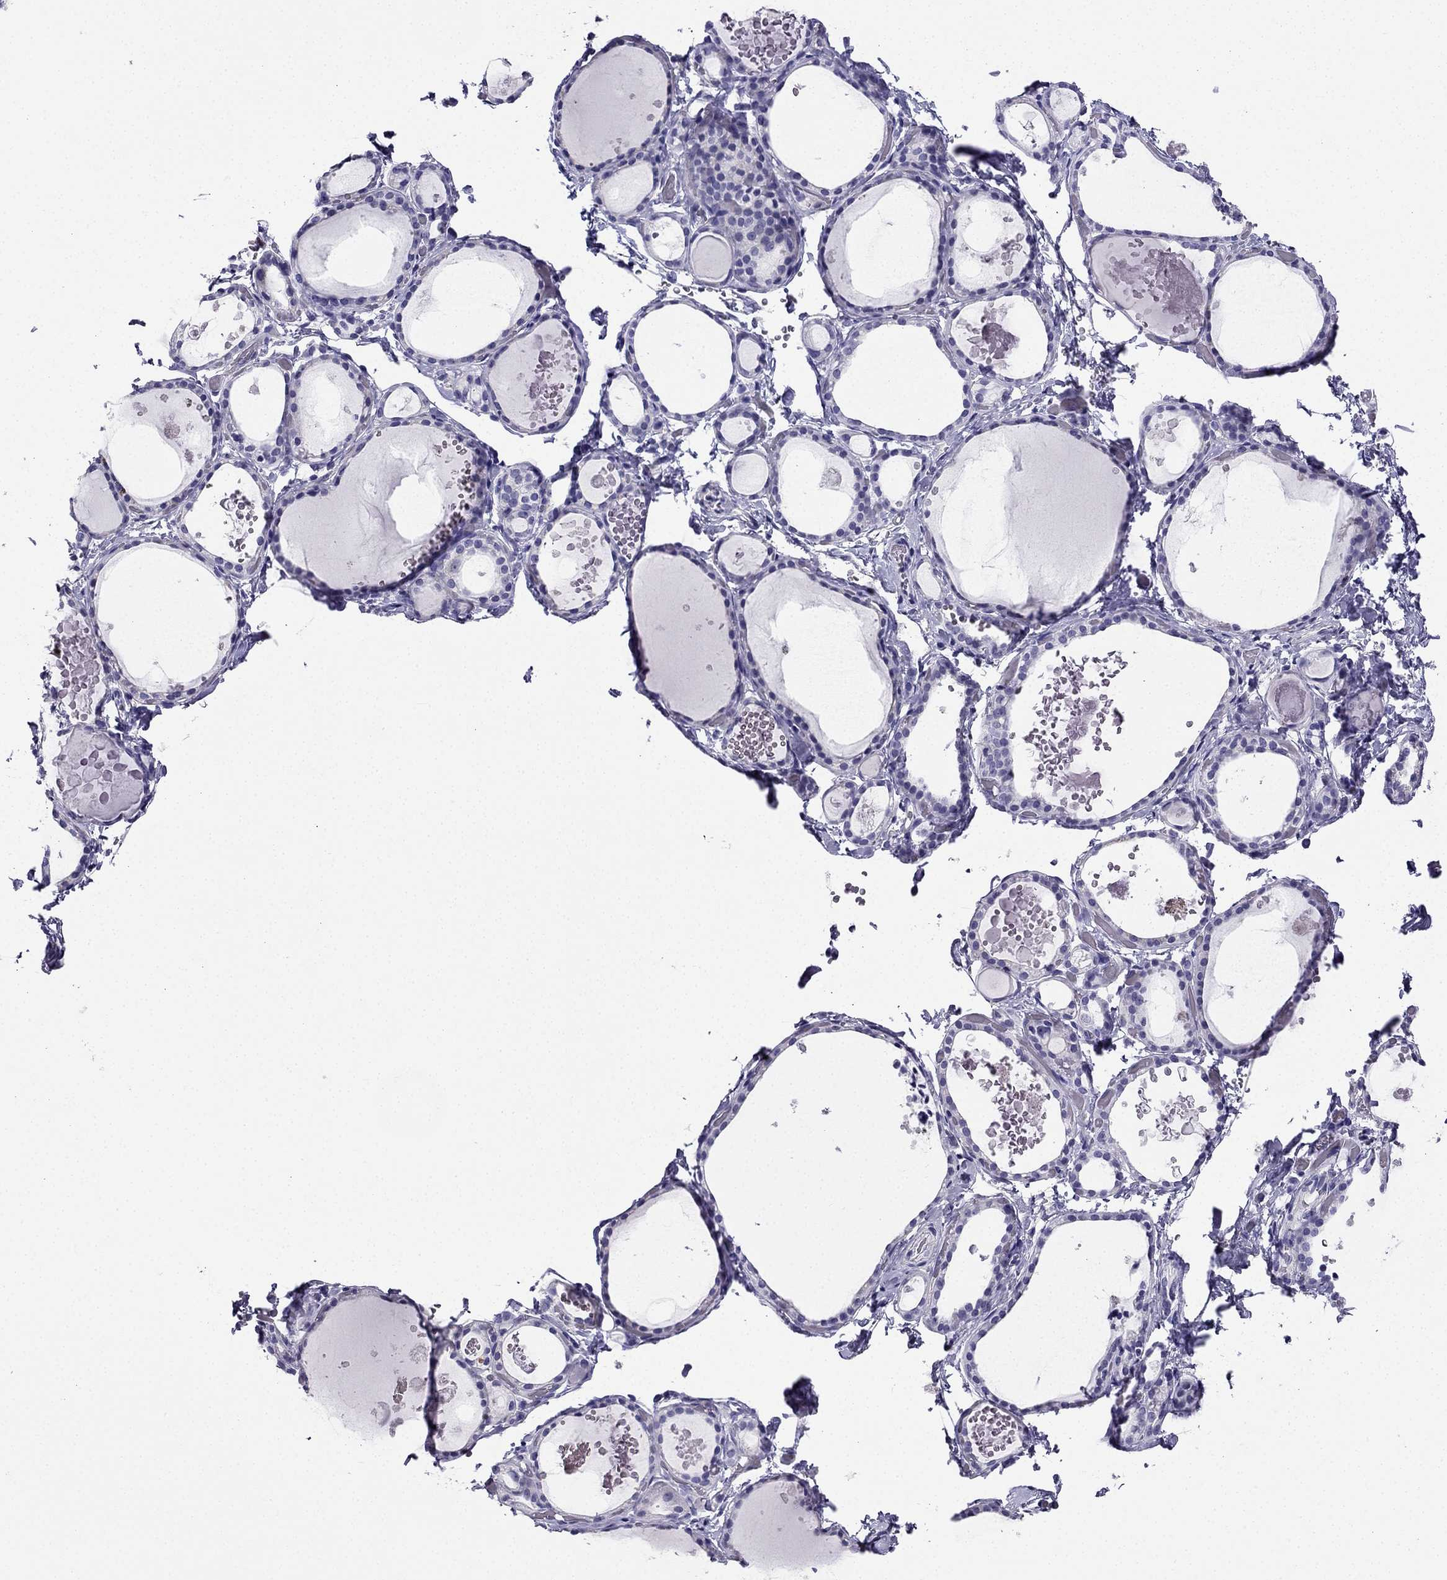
{"staining": {"intensity": "negative", "quantity": "none", "location": "none"}, "tissue": "thyroid gland", "cell_type": "Glandular cells", "image_type": "normal", "snomed": [{"axis": "morphology", "description": "Normal tissue, NOS"}, {"axis": "topography", "description": "Thyroid gland"}], "caption": "Immunohistochemical staining of benign thyroid gland demonstrates no significant positivity in glandular cells.", "gene": "KCNJ10", "patient": {"sex": "female", "age": 56}}